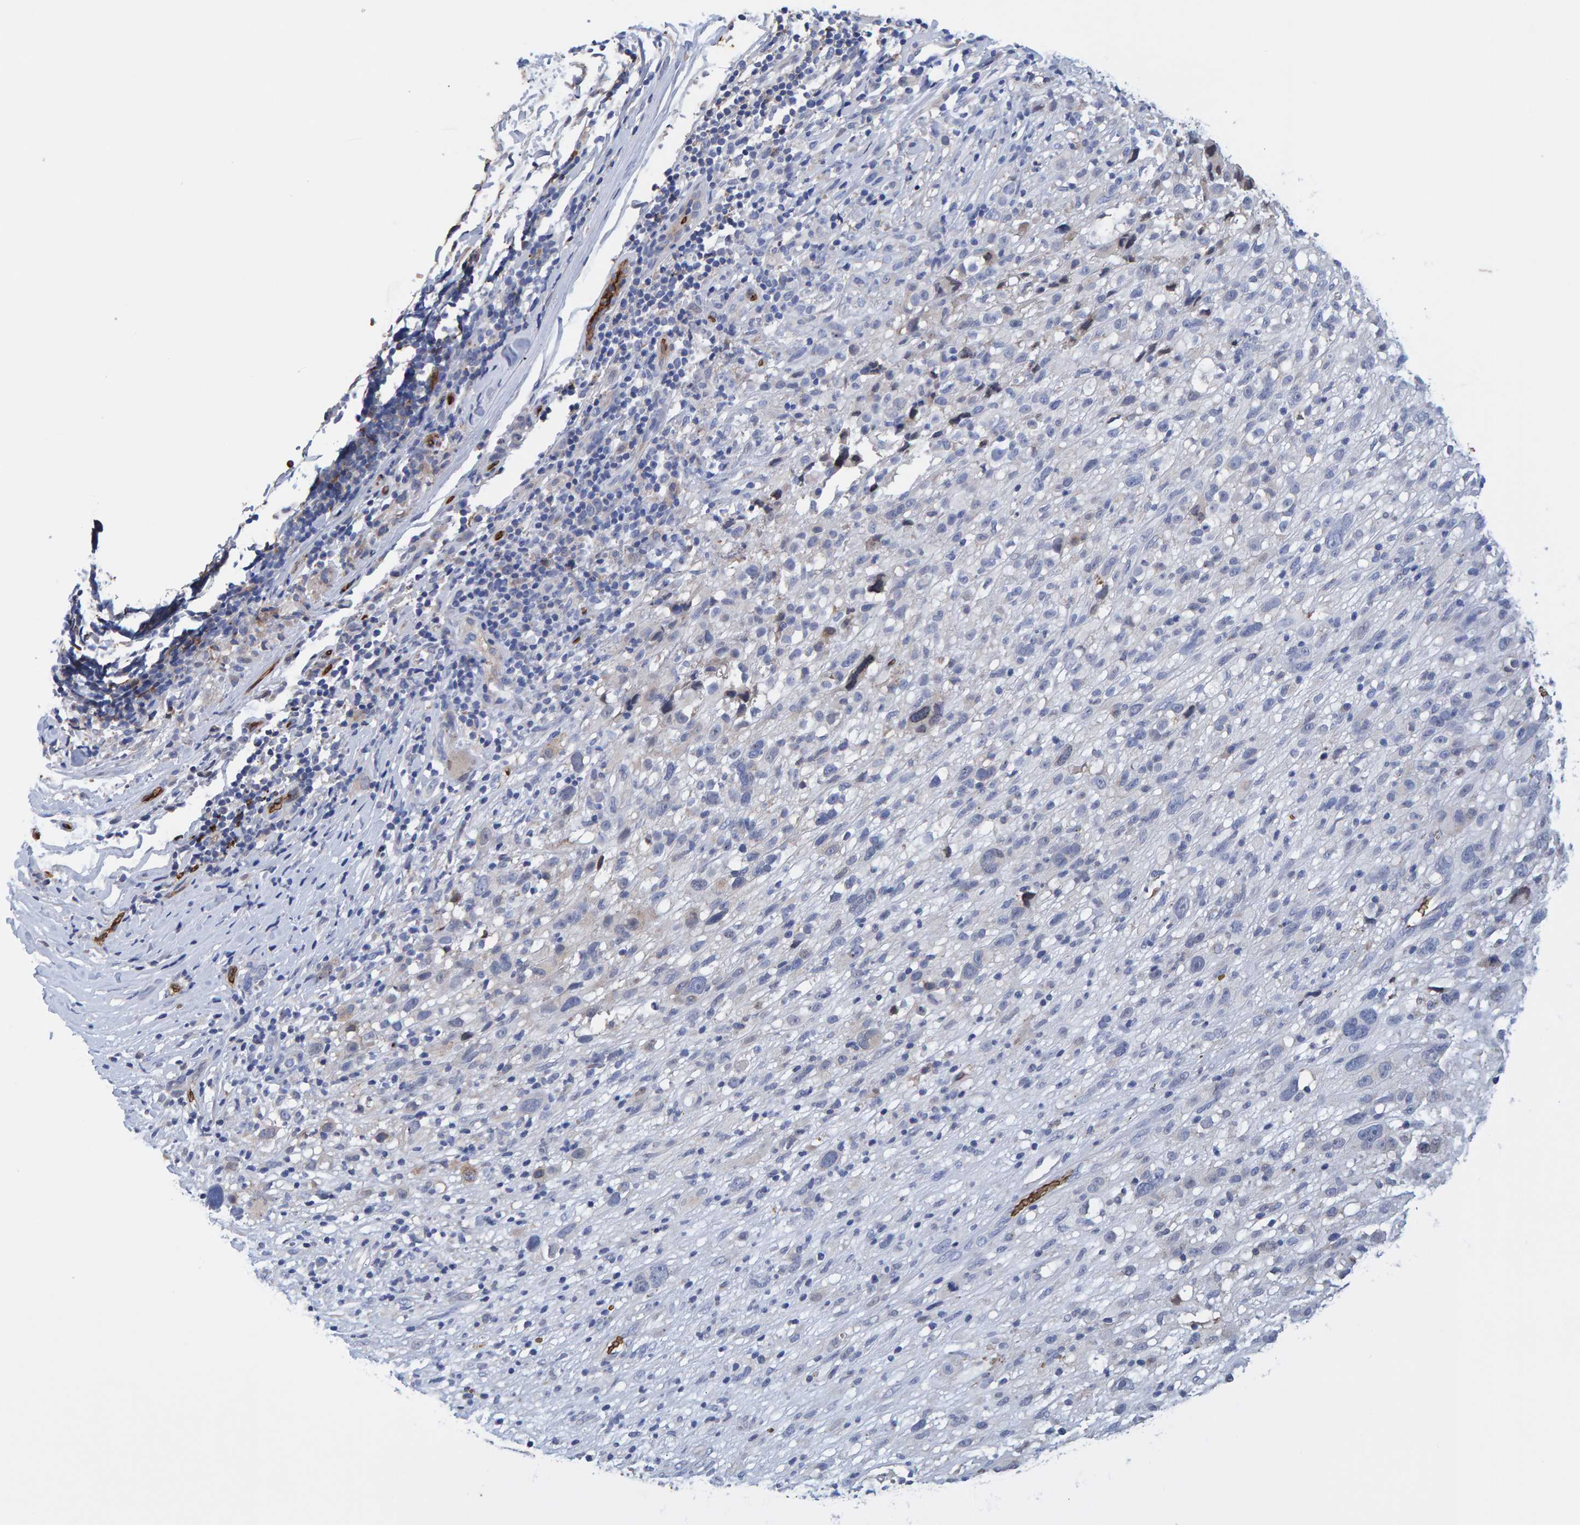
{"staining": {"intensity": "negative", "quantity": "none", "location": "none"}, "tissue": "melanoma", "cell_type": "Tumor cells", "image_type": "cancer", "snomed": [{"axis": "morphology", "description": "Malignant melanoma, NOS"}, {"axis": "topography", "description": "Skin"}], "caption": "Immunohistochemistry of human melanoma reveals no expression in tumor cells. Nuclei are stained in blue.", "gene": "VPS9D1", "patient": {"sex": "female", "age": 55}}